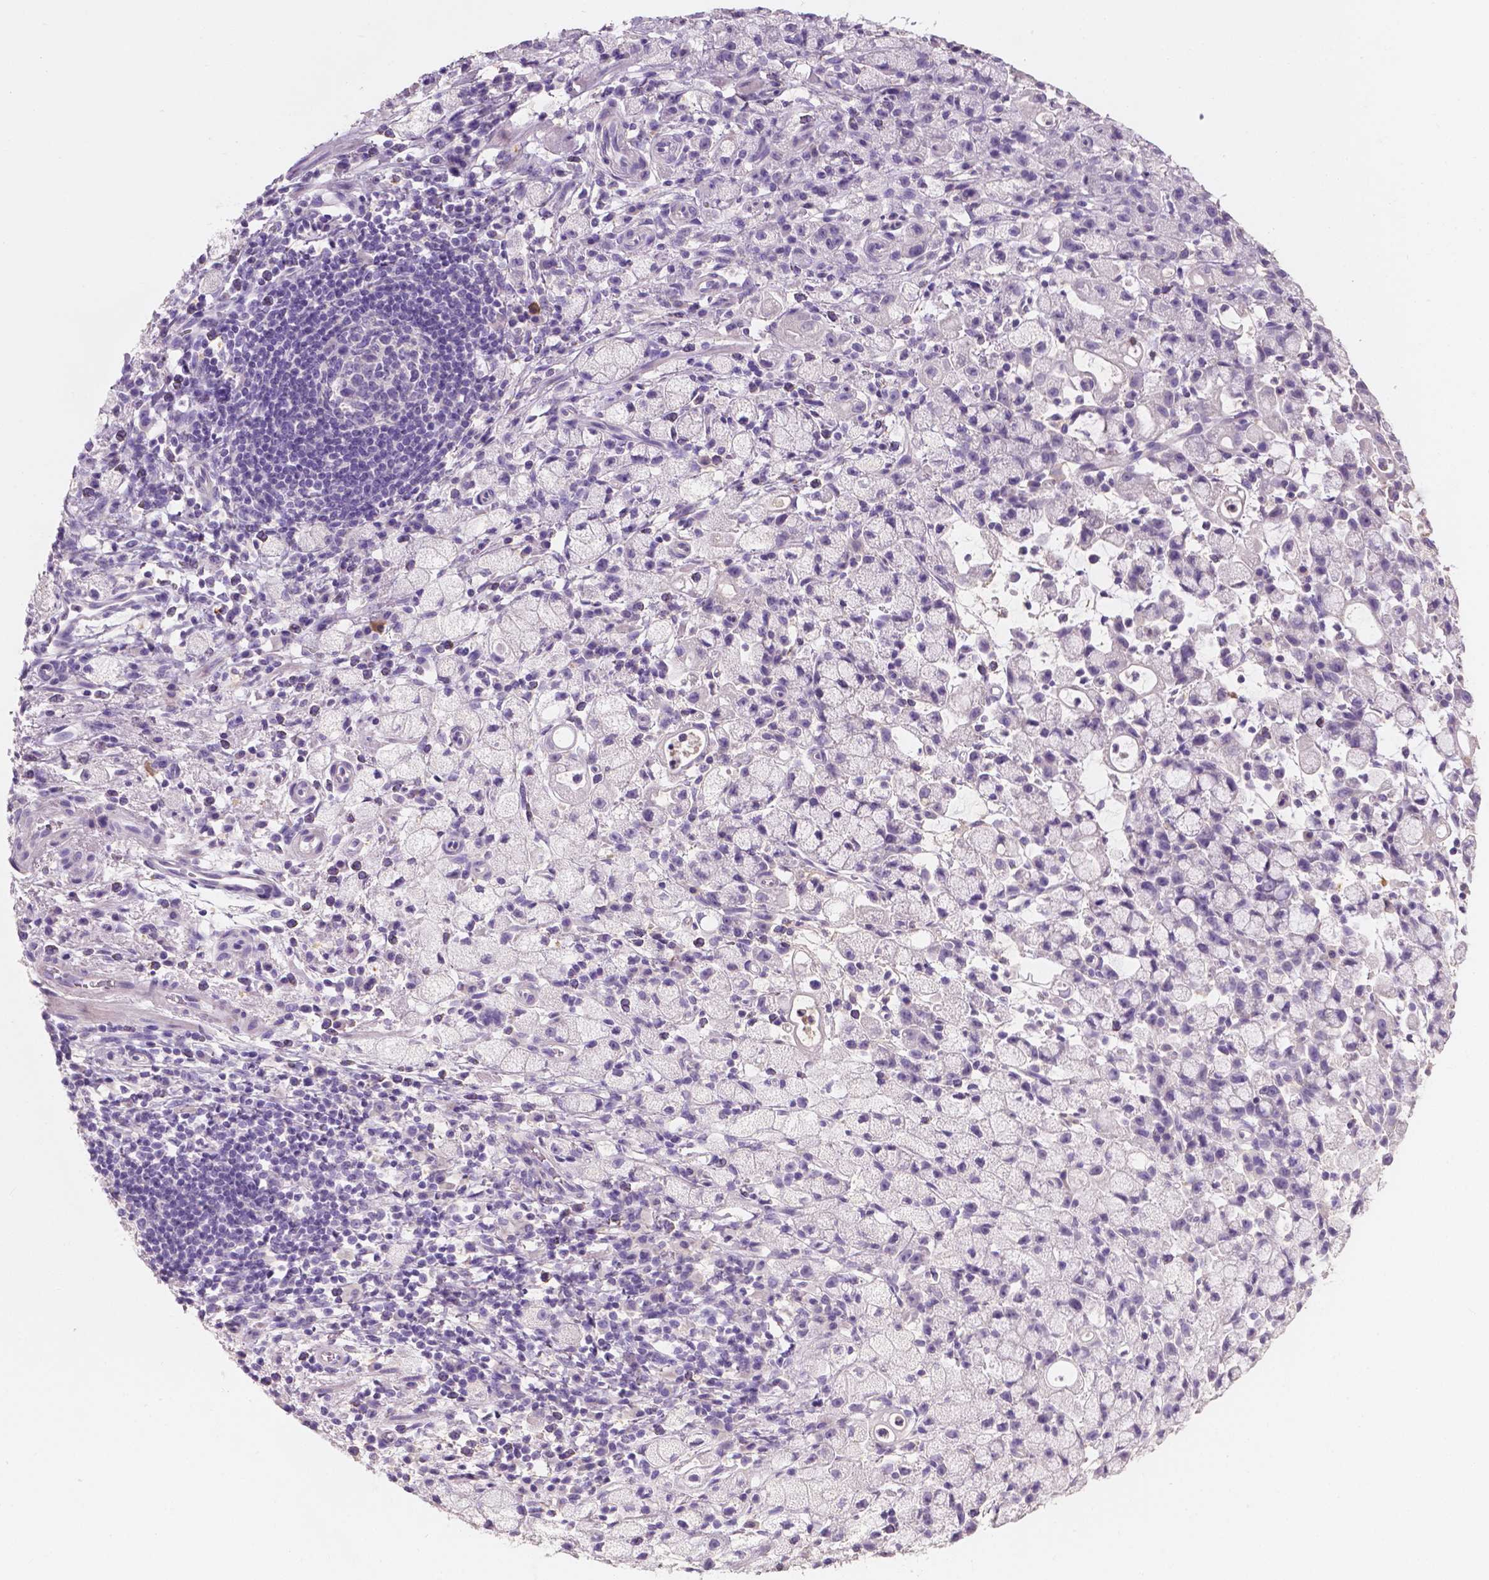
{"staining": {"intensity": "negative", "quantity": "none", "location": "none"}, "tissue": "stomach cancer", "cell_type": "Tumor cells", "image_type": "cancer", "snomed": [{"axis": "morphology", "description": "Adenocarcinoma, NOS"}, {"axis": "topography", "description": "Stomach"}], "caption": "There is no significant staining in tumor cells of adenocarcinoma (stomach). The staining is performed using DAB brown chromogen with nuclei counter-stained in using hematoxylin.", "gene": "SBSN", "patient": {"sex": "male", "age": 58}}